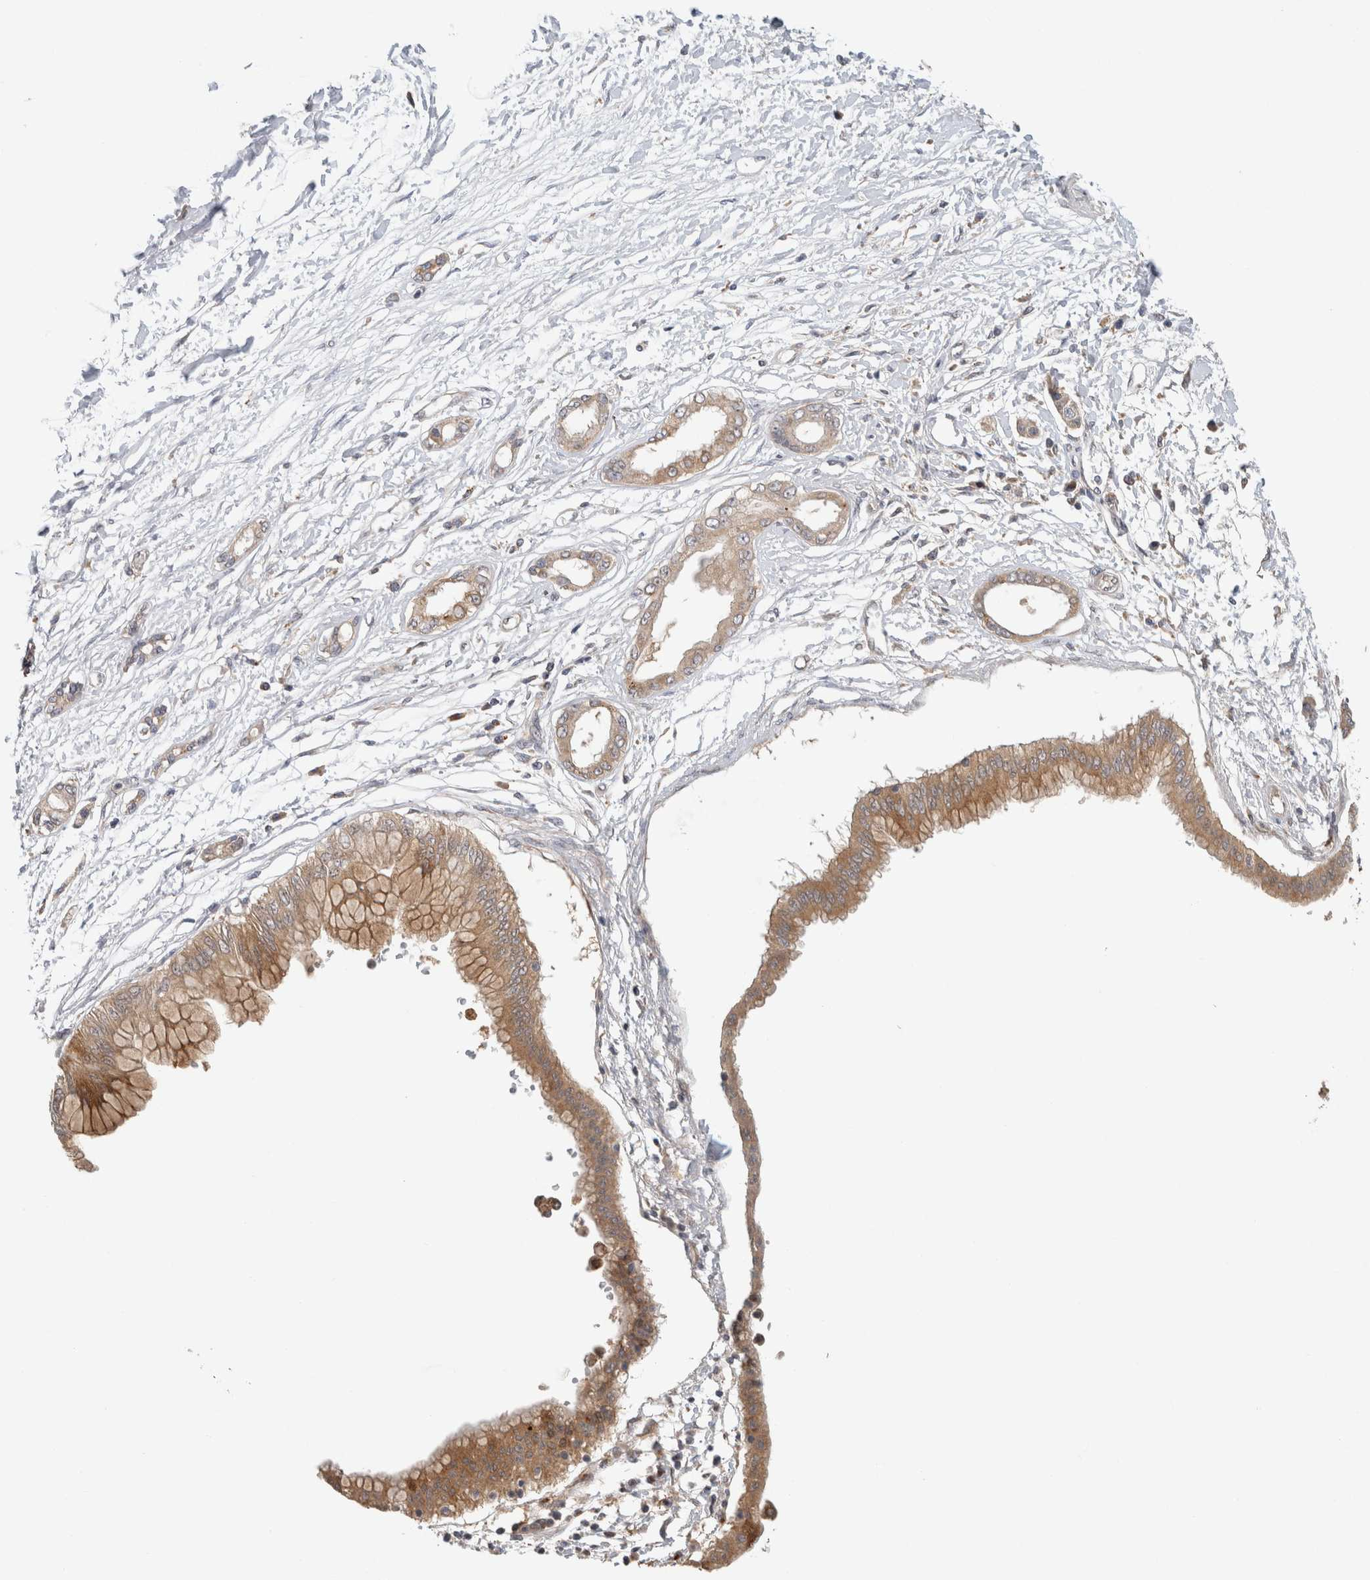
{"staining": {"intensity": "moderate", "quantity": ">75%", "location": "cytoplasmic/membranous"}, "tissue": "pancreatic cancer", "cell_type": "Tumor cells", "image_type": "cancer", "snomed": [{"axis": "morphology", "description": "Adenocarcinoma, NOS"}, {"axis": "topography", "description": "Pancreas"}], "caption": "This histopathology image reveals pancreatic cancer (adenocarcinoma) stained with immunohistochemistry to label a protein in brown. The cytoplasmic/membranous of tumor cells show moderate positivity for the protein. Nuclei are counter-stained blue.", "gene": "SGK1", "patient": {"sex": "male", "age": 56}}